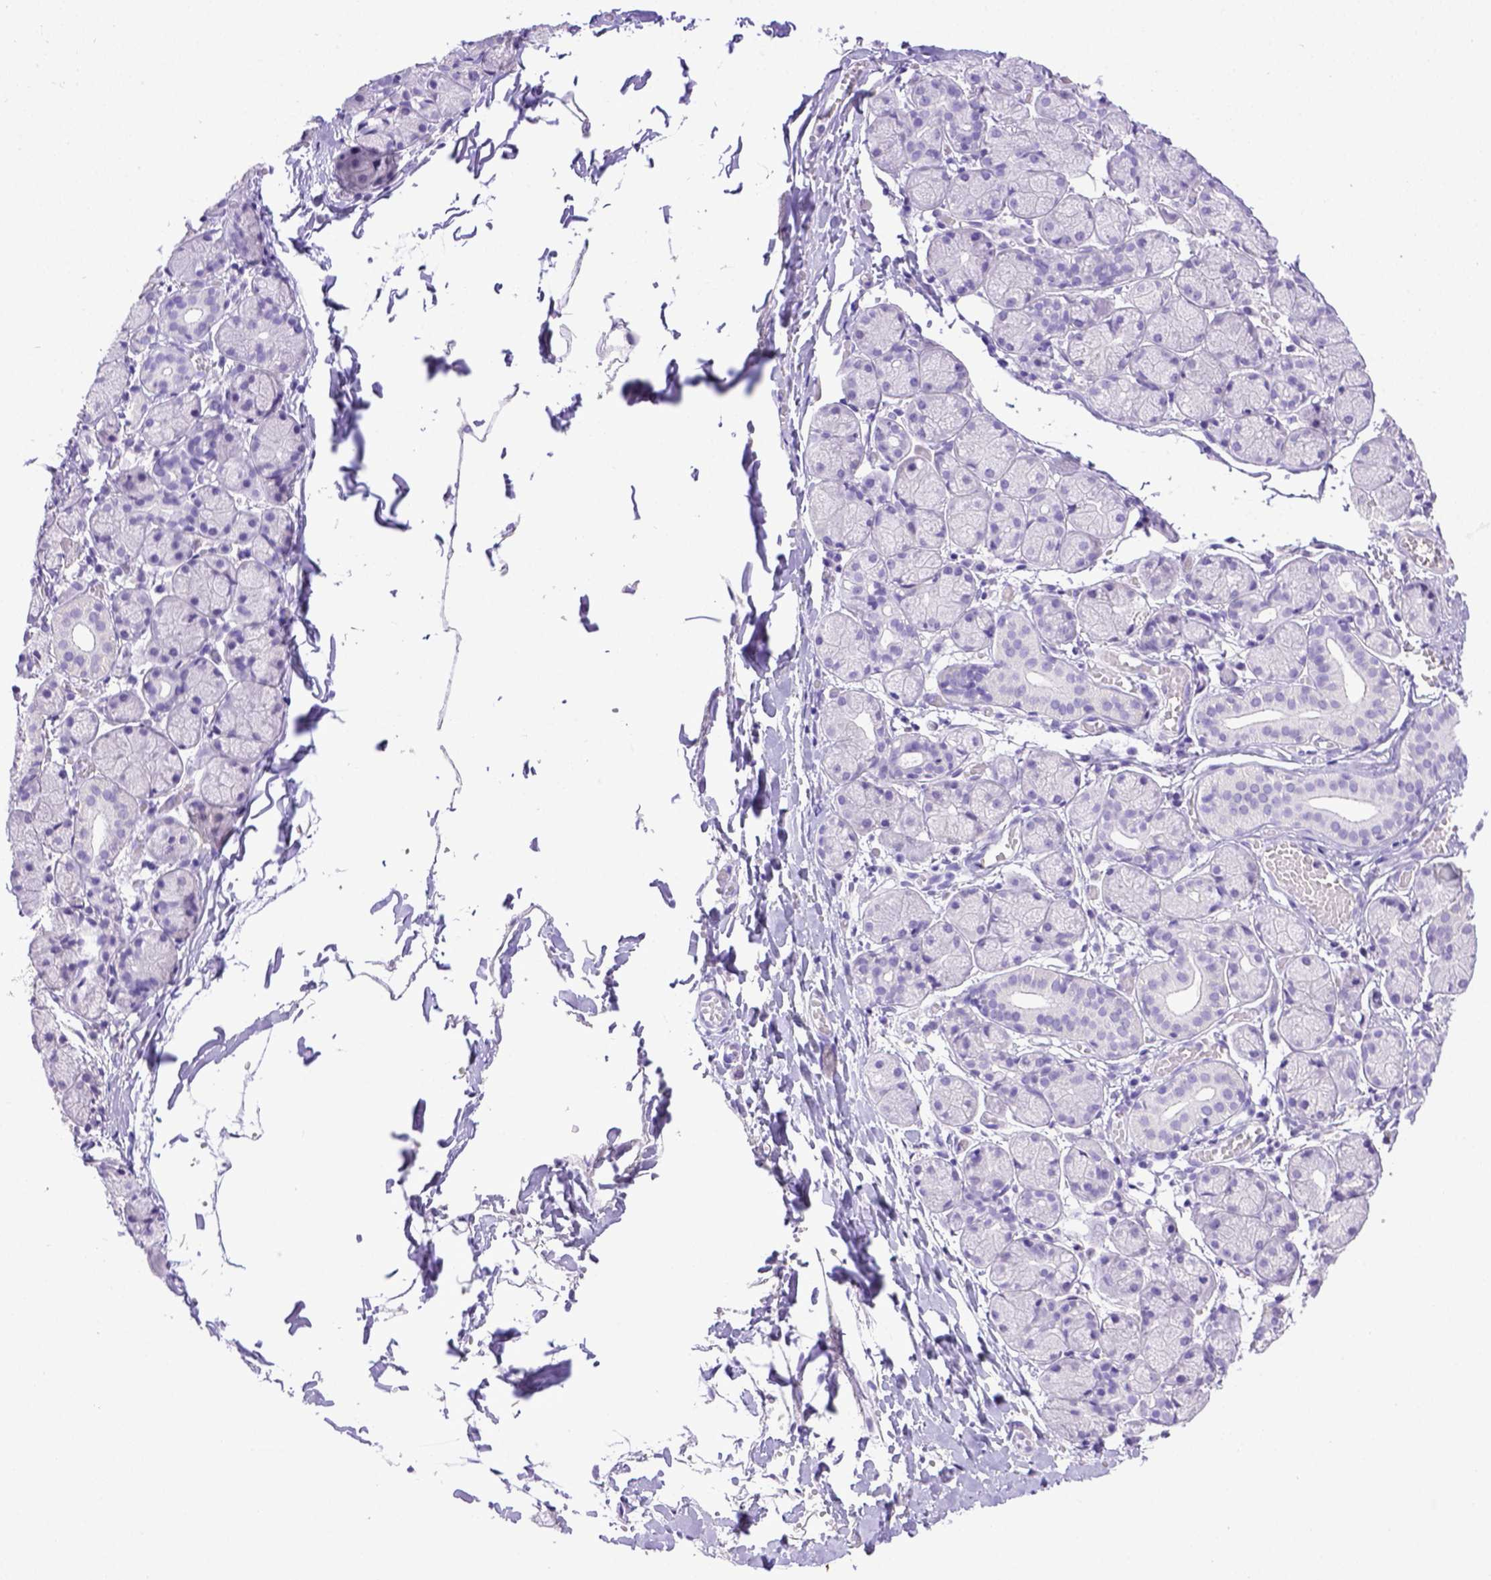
{"staining": {"intensity": "negative", "quantity": "none", "location": "none"}, "tissue": "salivary gland", "cell_type": "Glandular cells", "image_type": "normal", "snomed": [{"axis": "morphology", "description": "Normal tissue, NOS"}, {"axis": "topography", "description": "Salivary gland"}, {"axis": "topography", "description": "Peripheral nerve tissue"}], "caption": "High magnification brightfield microscopy of normal salivary gland stained with DAB (3,3'-diaminobenzidine) (brown) and counterstained with hematoxylin (blue): glandular cells show no significant expression. (DAB IHC with hematoxylin counter stain).", "gene": "ESR1", "patient": {"sex": "female", "age": 24}}